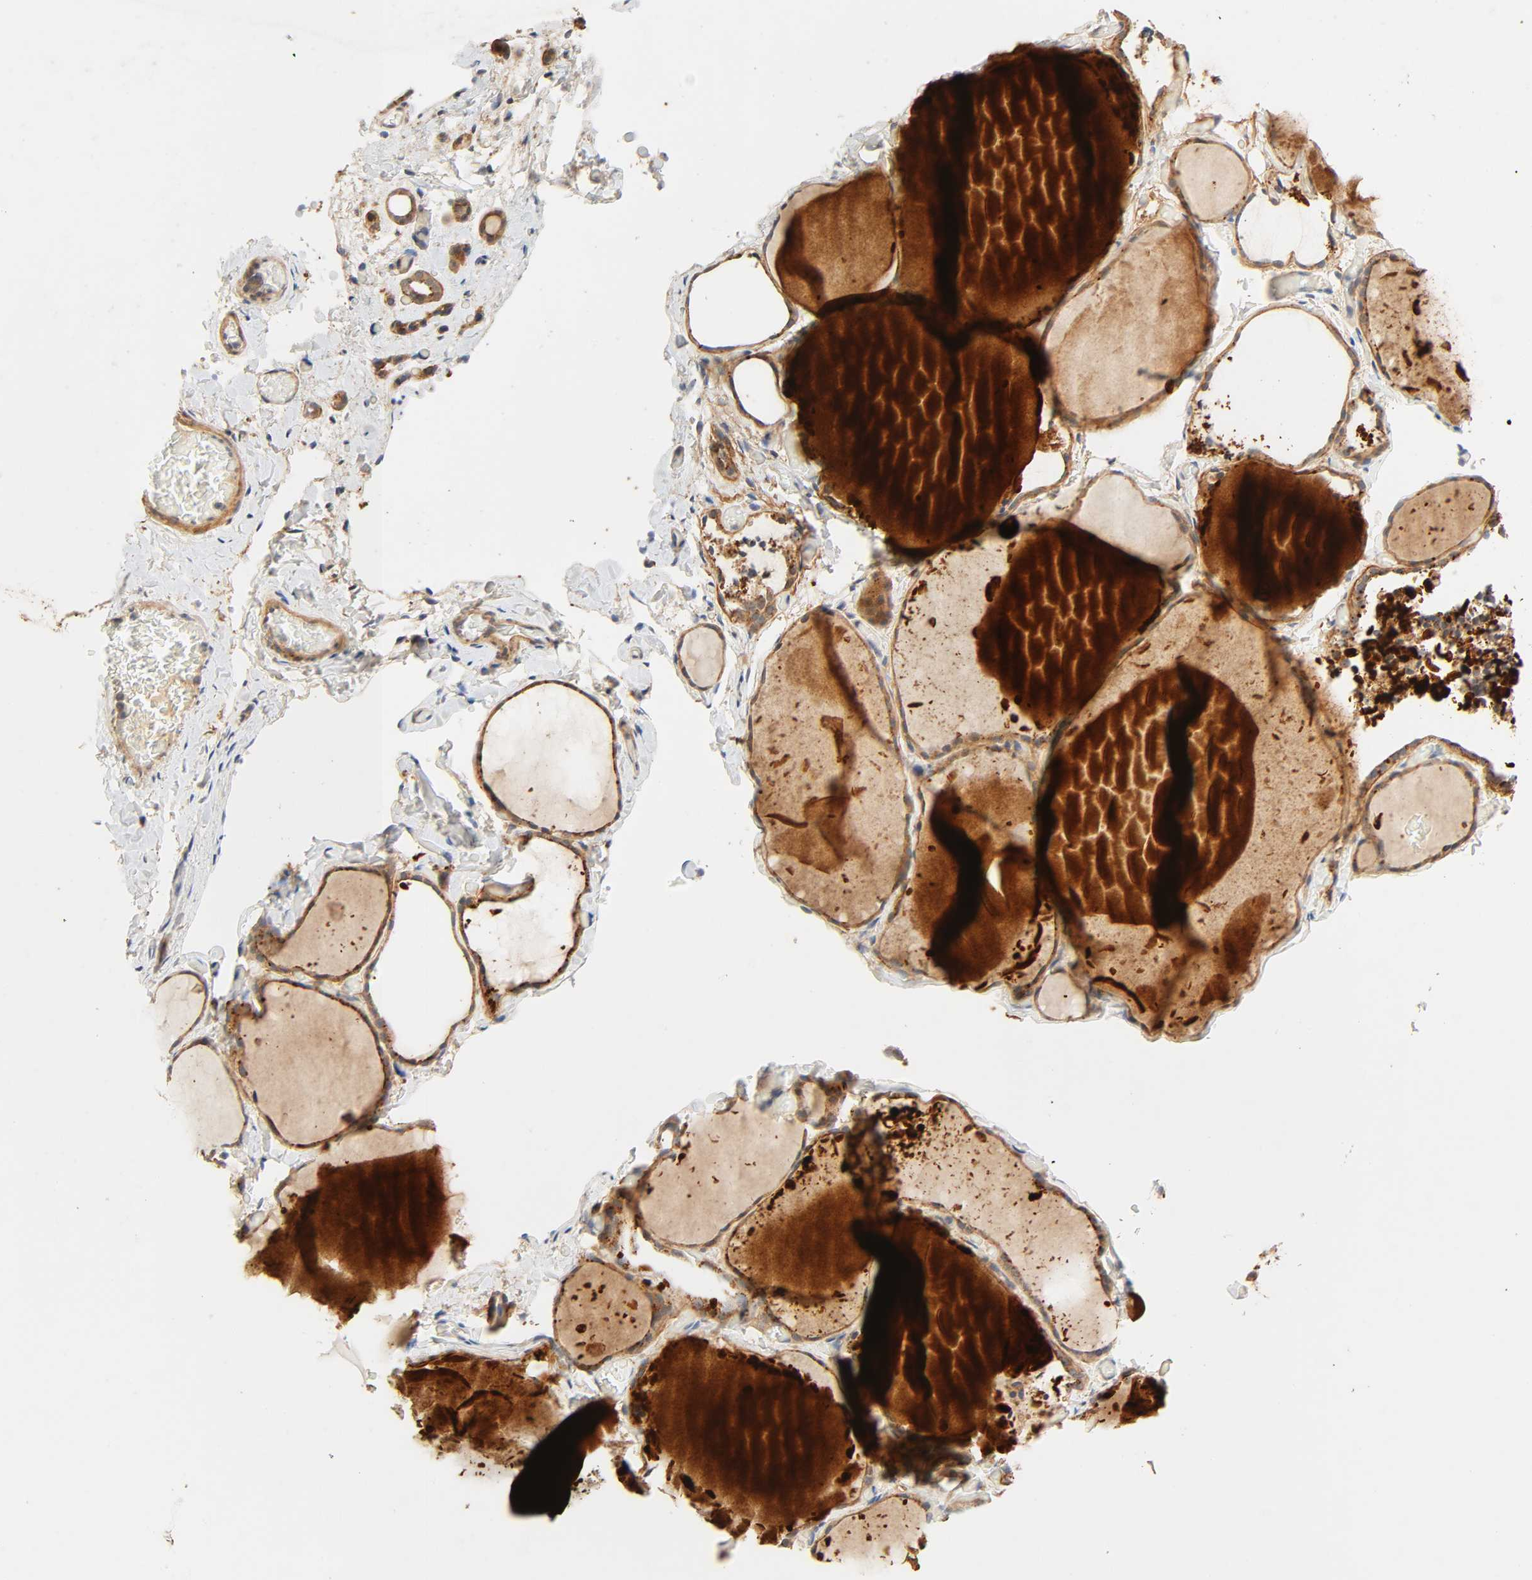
{"staining": {"intensity": "strong", "quantity": ">75%", "location": "cytoplasmic/membranous"}, "tissue": "thyroid gland", "cell_type": "Glandular cells", "image_type": "normal", "snomed": [{"axis": "morphology", "description": "Normal tissue, NOS"}, {"axis": "topography", "description": "Thyroid gland"}], "caption": "A high-resolution photomicrograph shows IHC staining of normal thyroid gland, which shows strong cytoplasmic/membranous expression in about >75% of glandular cells.", "gene": "MAPK6", "patient": {"sex": "female", "age": 22}}